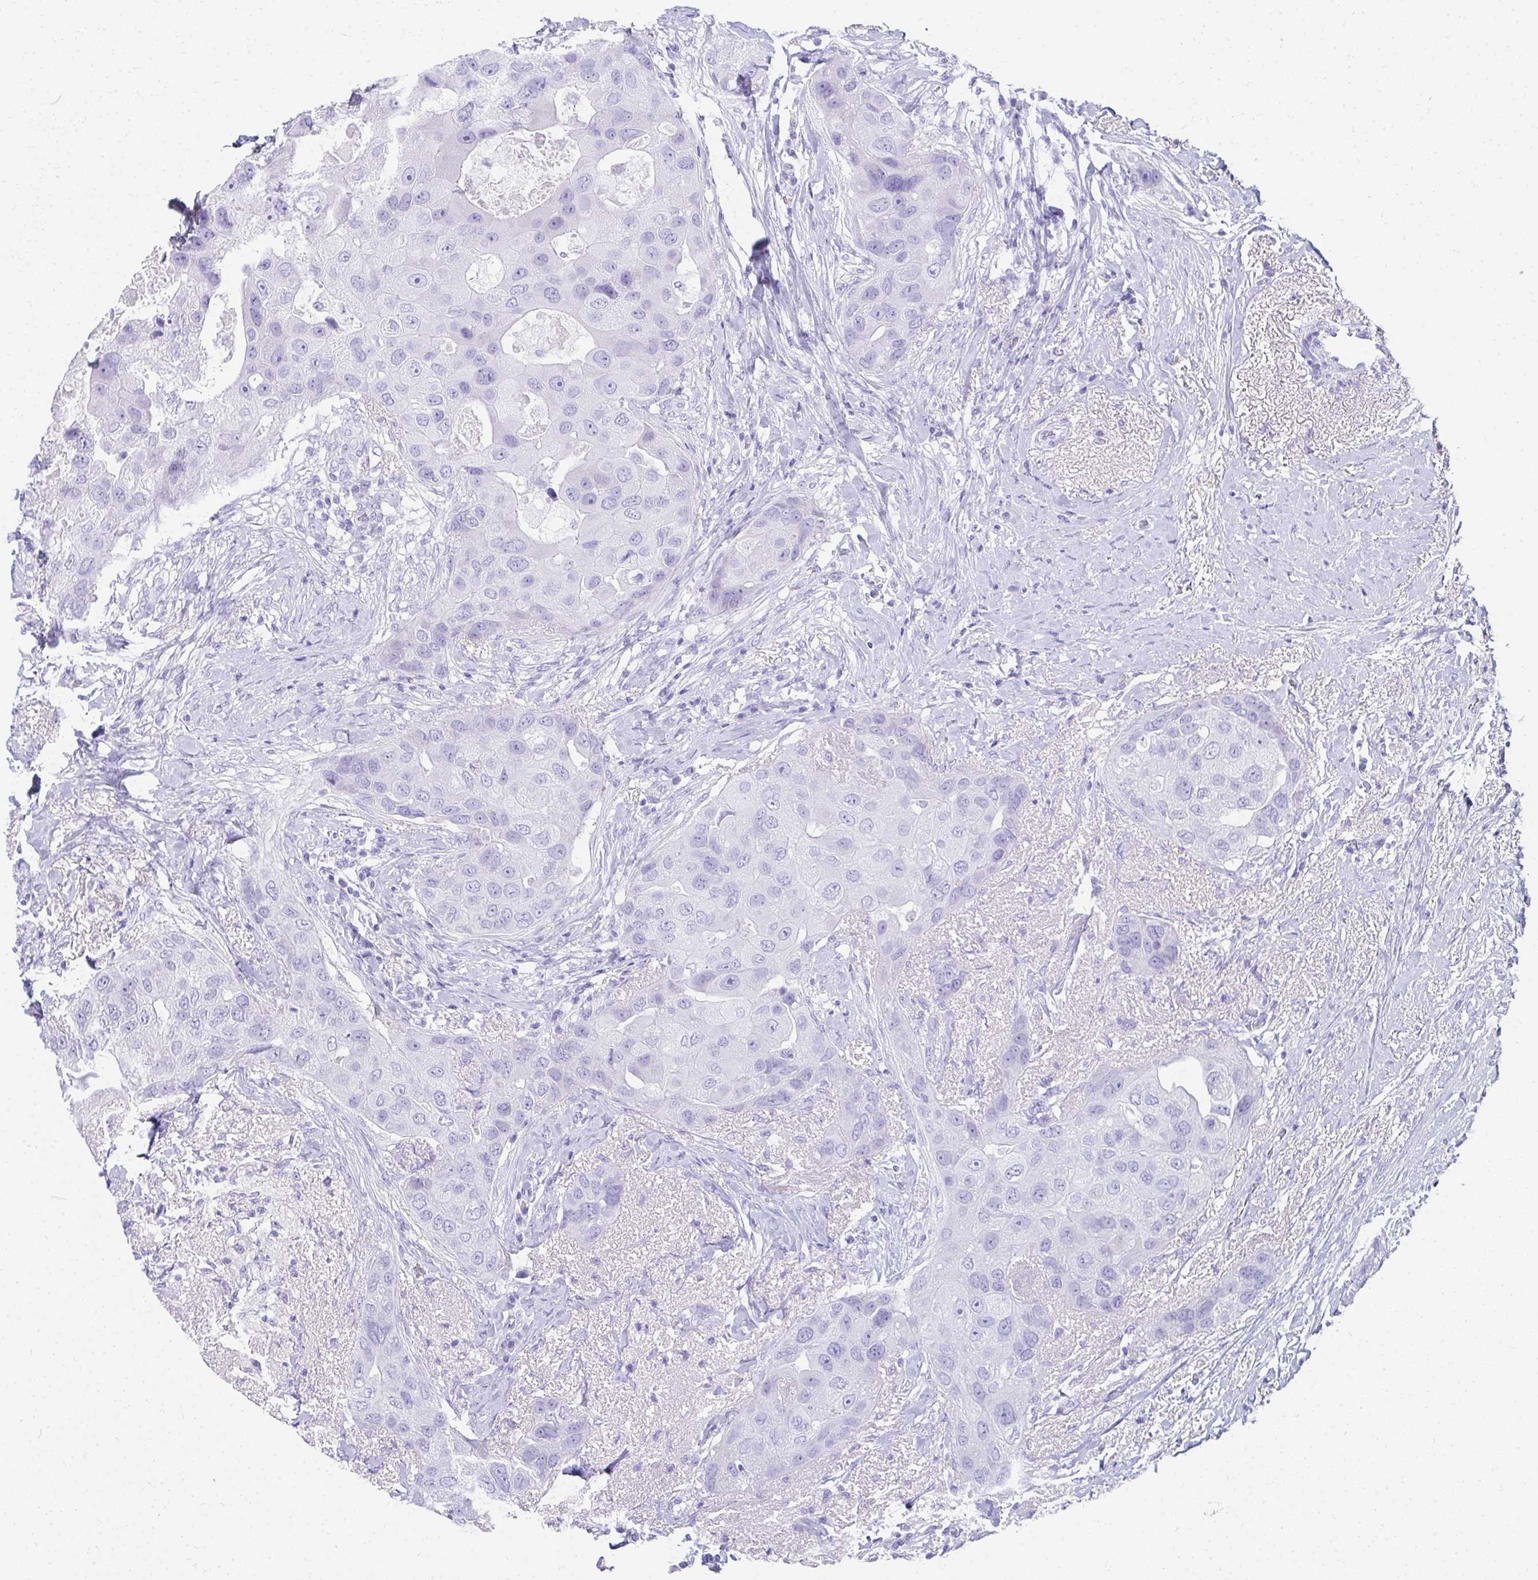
{"staining": {"intensity": "negative", "quantity": "none", "location": "none"}, "tissue": "breast cancer", "cell_type": "Tumor cells", "image_type": "cancer", "snomed": [{"axis": "morphology", "description": "Duct carcinoma"}, {"axis": "topography", "description": "Breast"}], "caption": "This is an IHC photomicrograph of human breast invasive ductal carcinoma. There is no positivity in tumor cells.", "gene": "TNNT1", "patient": {"sex": "female", "age": 43}}